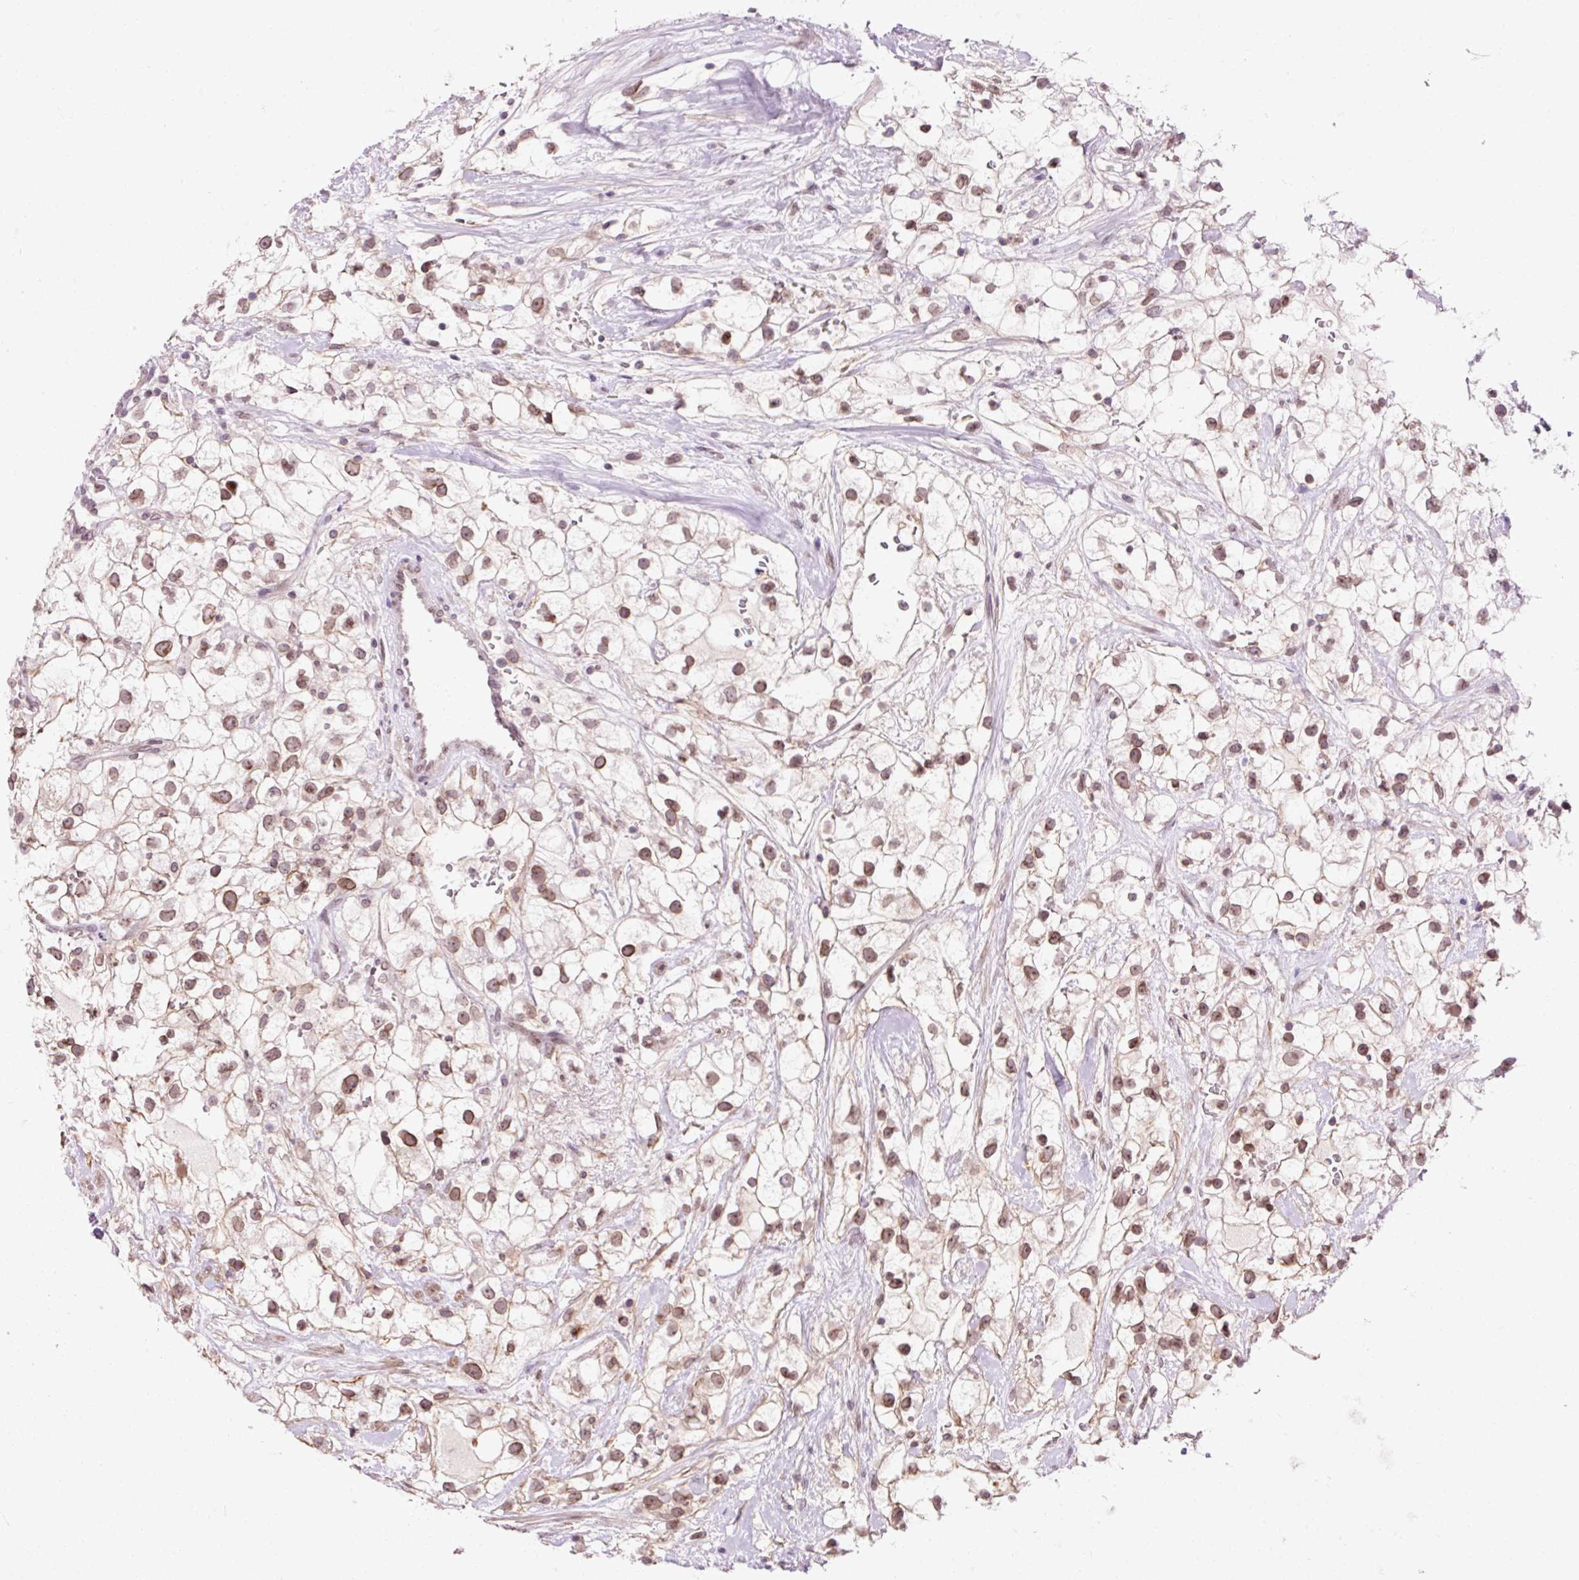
{"staining": {"intensity": "moderate", "quantity": ">75%", "location": "cytoplasmic/membranous,nuclear"}, "tissue": "renal cancer", "cell_type": "Tumor cells", "image_type": "cancer", "snomed": [{"axis": "morphology", "description": "Adenocarcinoma, NOS"}, {"axis": "topography", "description": "Kidney"}], "caption": "Tumor cells exhibit medium levels of moderate cytoplasmic/membranous and nuclear expression in about >75% of cells in renal cancer (adenocarcinoma). (DAB IHC, brown staining for protein, blue staining for nuclei).", "gene": "ZNF610", "patient": {"sex": "male", "age": 59}}